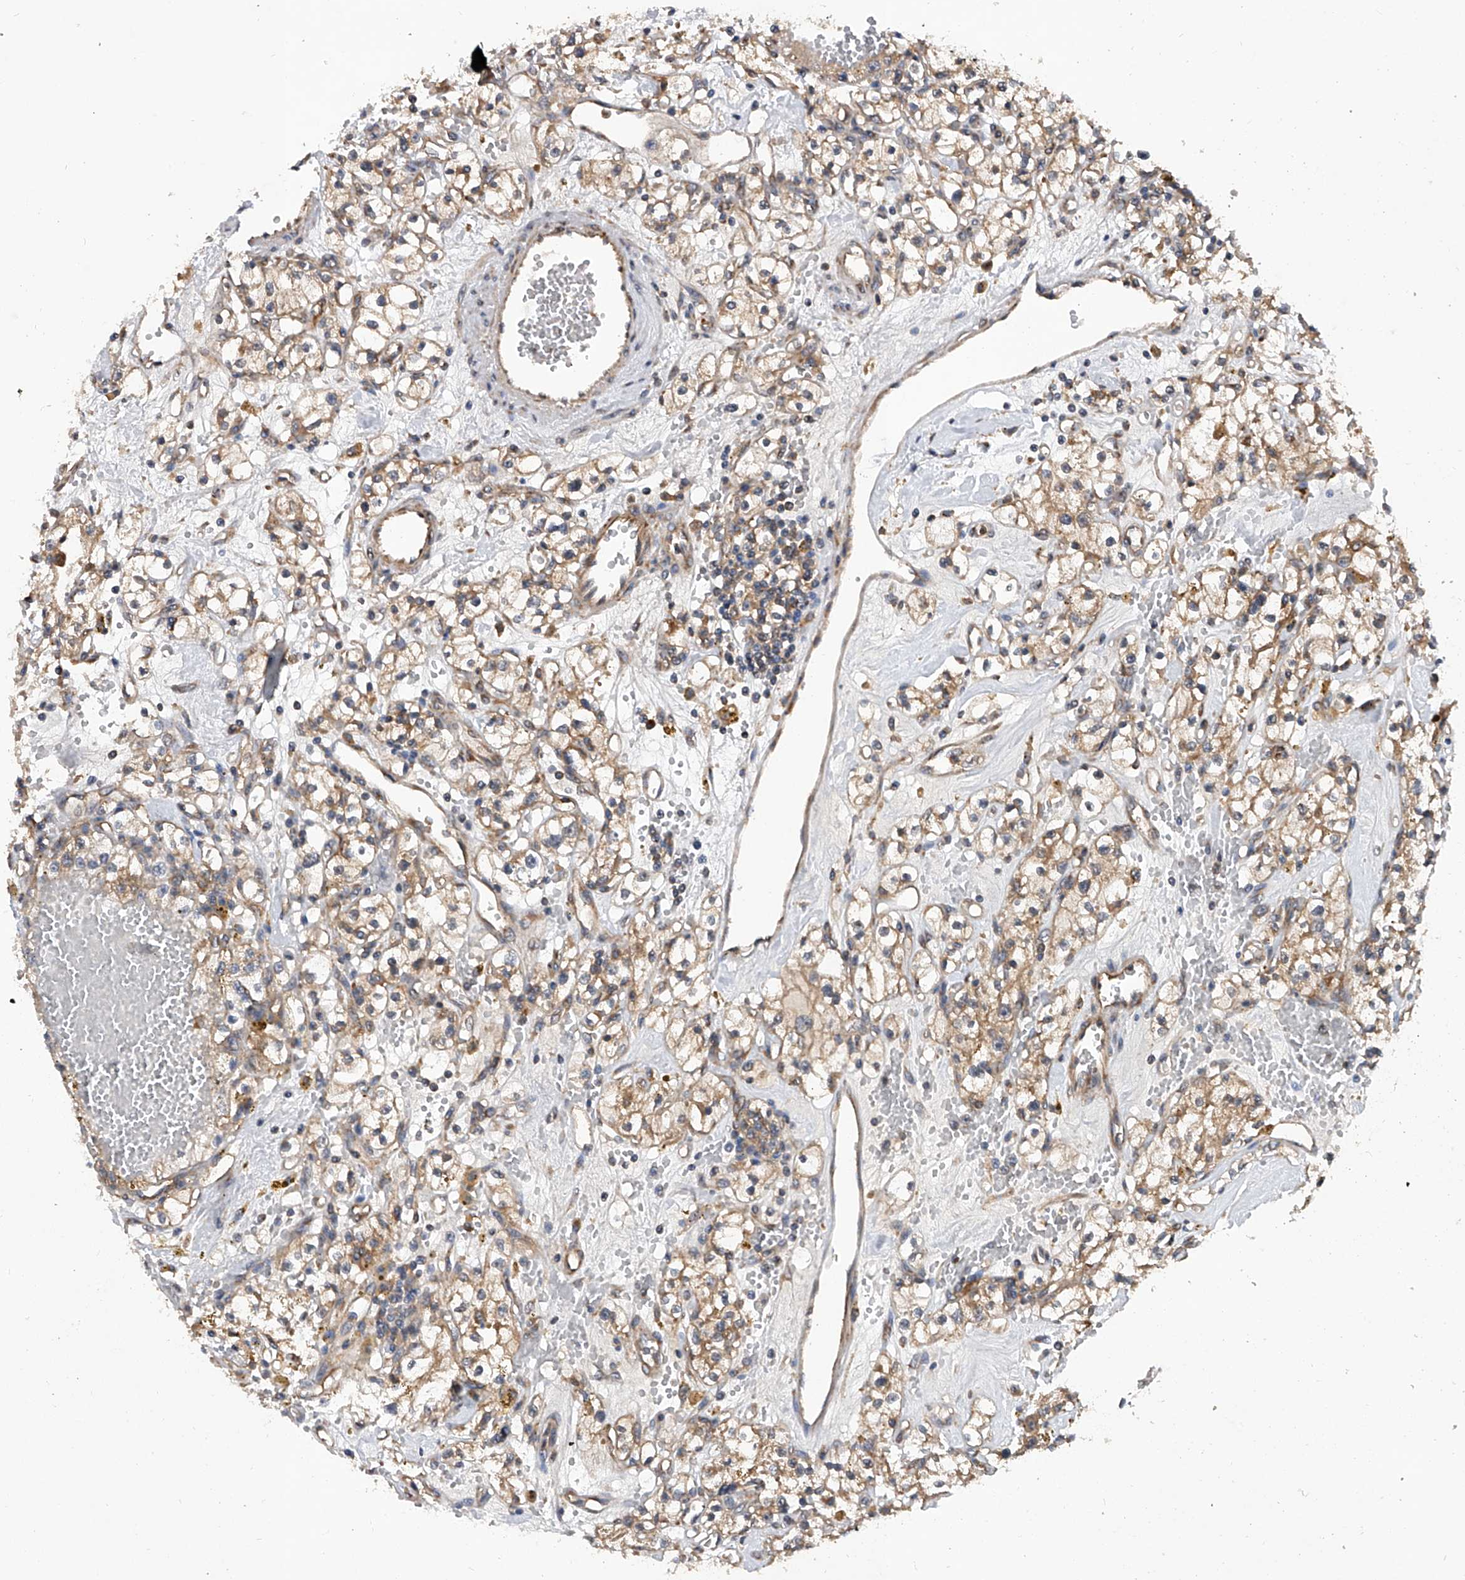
{"staining": {"intensity": "moderate", "quantity": ">75%", "location": "cytoplasmic/membranous"}, "tissue": "renal cancer", "cell_type": "Tumor cells", "image_type": "cancer", "snomed": [{"axis": "morphology", "description": "Adenocarcinoma, NOS"}, {"axis": "topography", "description": "Kidney"}], "caption": "Renal adenocarcinoma was stained to show a protein in brown. There is medium levels of moderate cytoplasmic/membranous positivity in about >75% of tumor cells.", "gene": "CFAP410", "patient": {"sex": "male", "age": 56}}